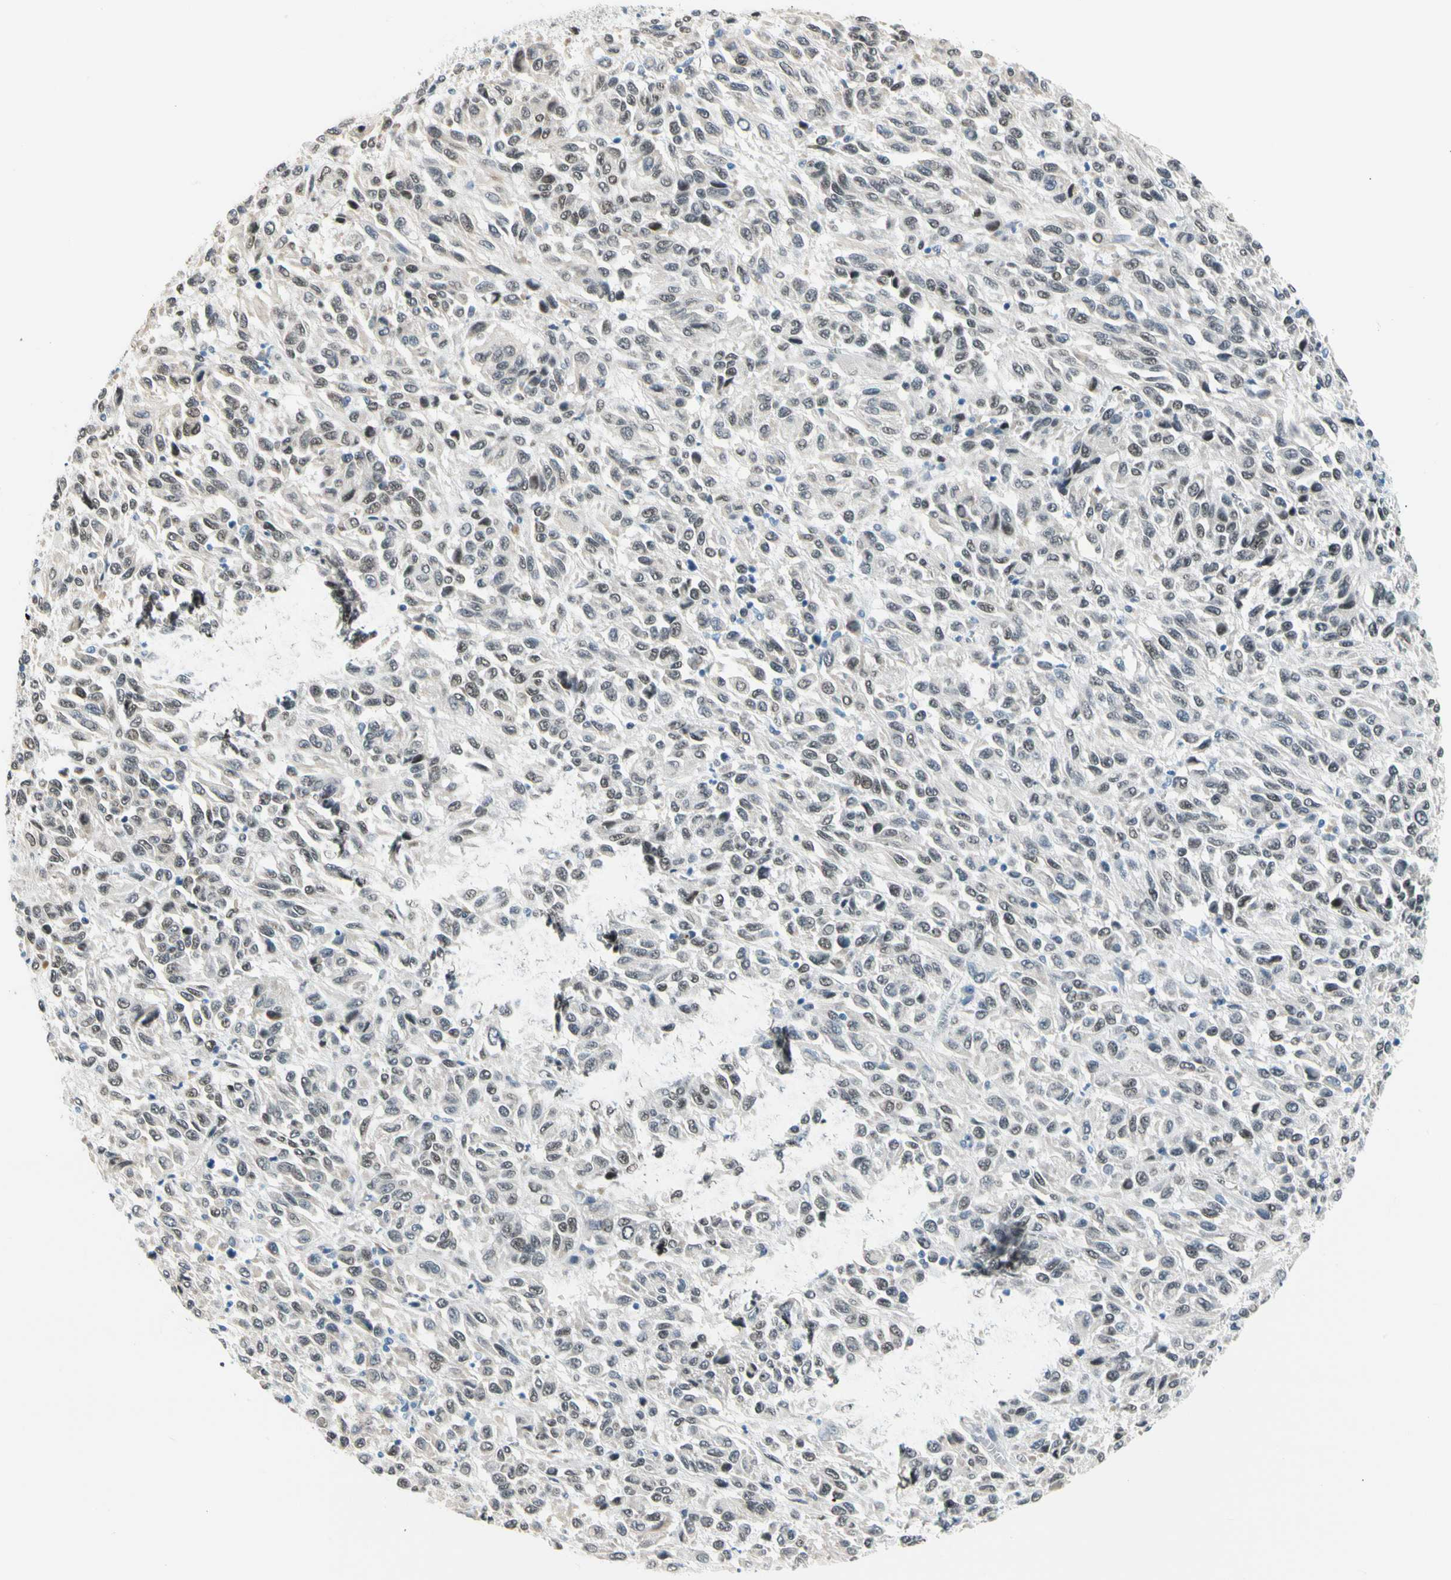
{"staining": {"intensity": "weak", "quantity": "25%-75%", "location": "nuclear"}, "tissue": "melanoma", "cell_type": "Tumor cells", "image_type": "cancer", "snomed": [{"axis": "morphology", "description": "Malignant melanoma, Metastatic site"}, {"axis": "topography", "description": "Lung"}], "caption": "Human malignant melanoma (metastatic site) stained for a protein (brown) shows weak nuclear positive expression in about 25%-75% of tumor cells.", "gene": "NFIA", "patient": {"sex": "male", "age": 64}}